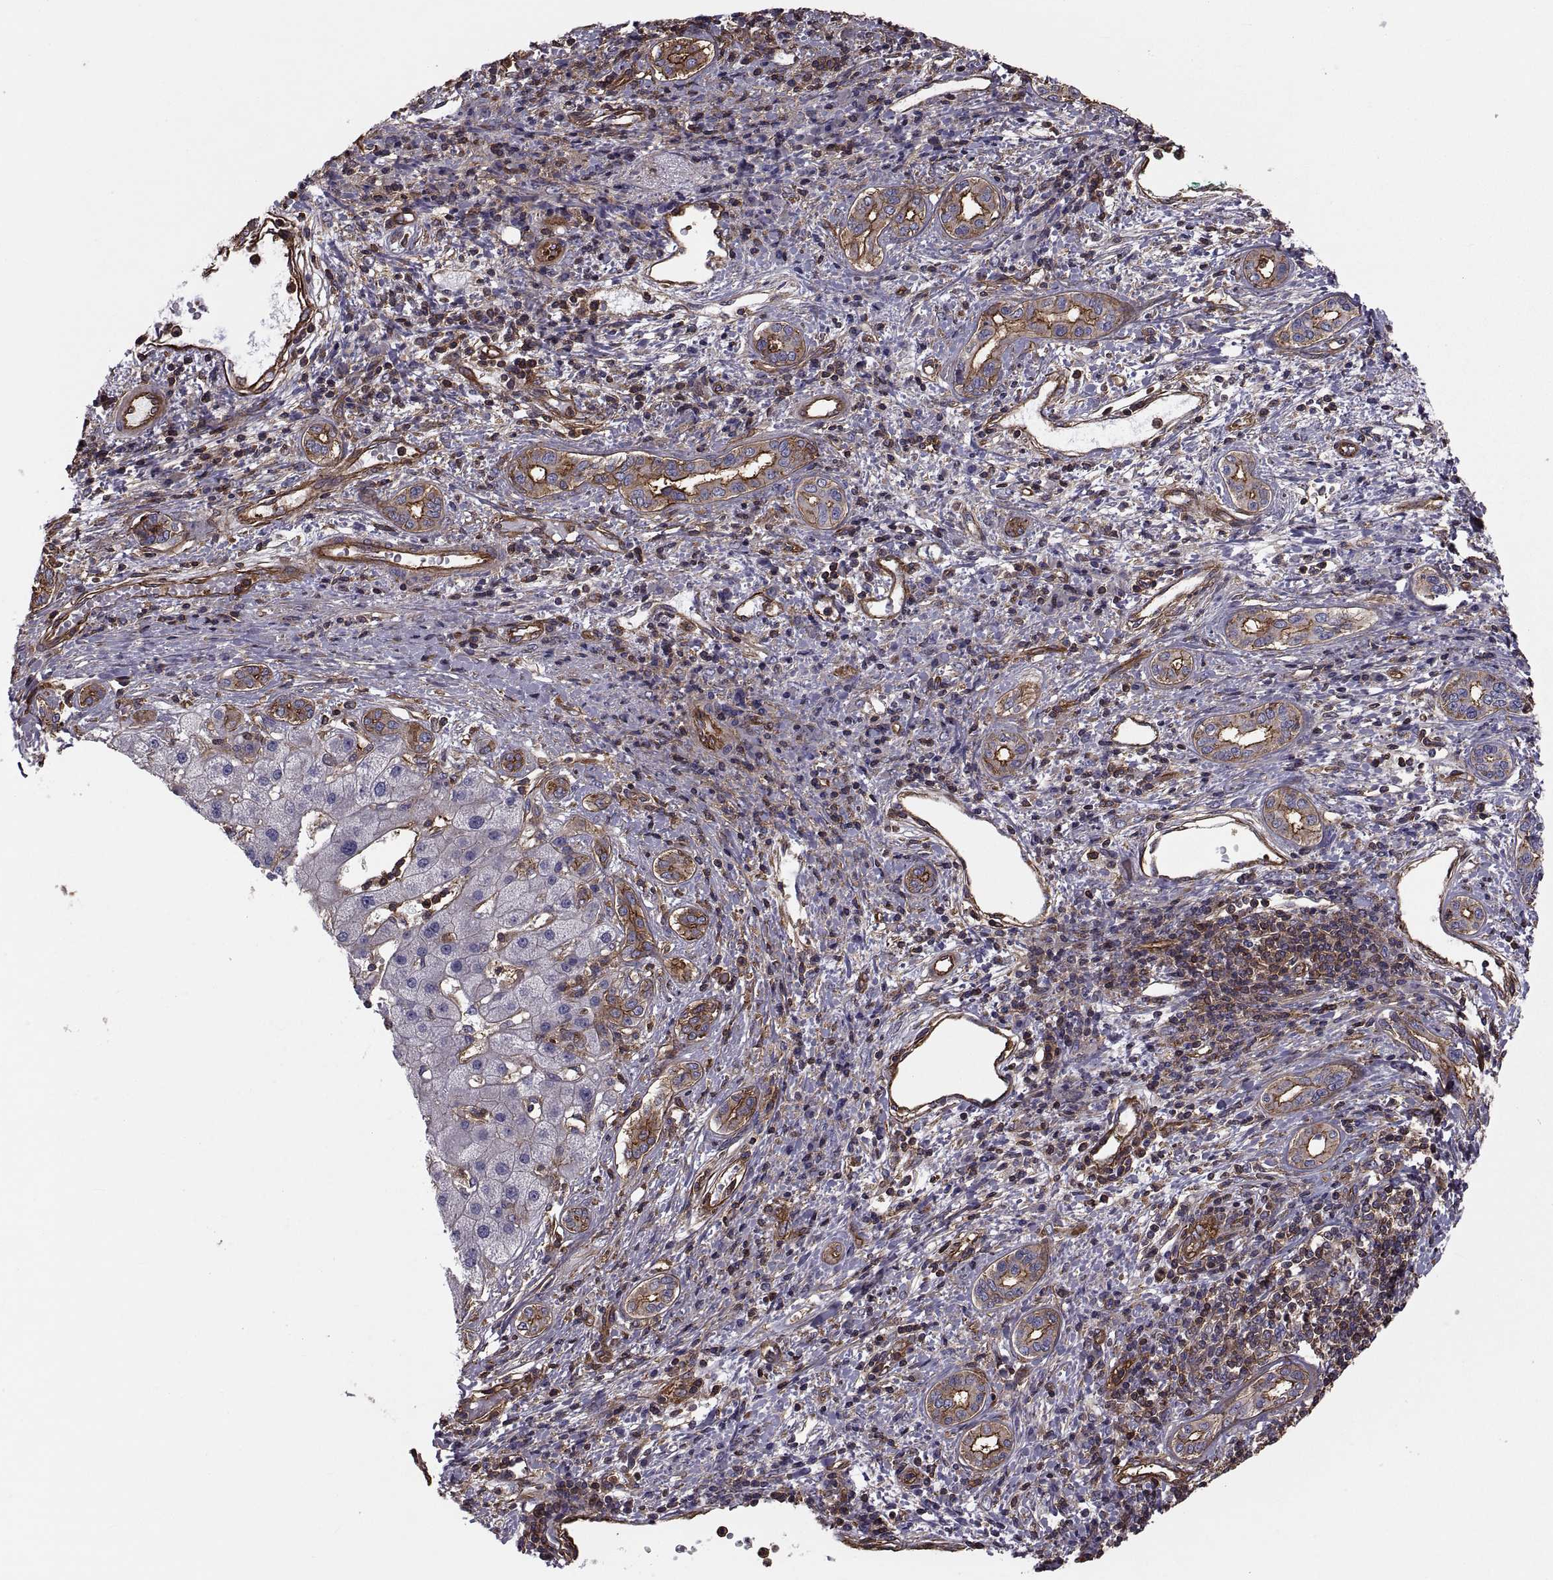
{"staining": {"intensity": "strong", "quantity": "25%-75%", "location": "cytoplasmic/membranous"}, "tissue": "liver cancer", "cell_type": "Tumor cells", "image_type": "cancer", "snomed": [{"axis": "morphology", "description": "Carcinoma, Hepatocellular, NOS"}, {"axis": "topography", "description": "Liver"}], "caption": "A histopathology image of human liver hepatocellular carcinoma stained for a protein exhibits strong cytoplasmic/membranous brown staining in tumor cells.", "gene": "MYH9", "patient": {"sex": "male", "age": 65}}